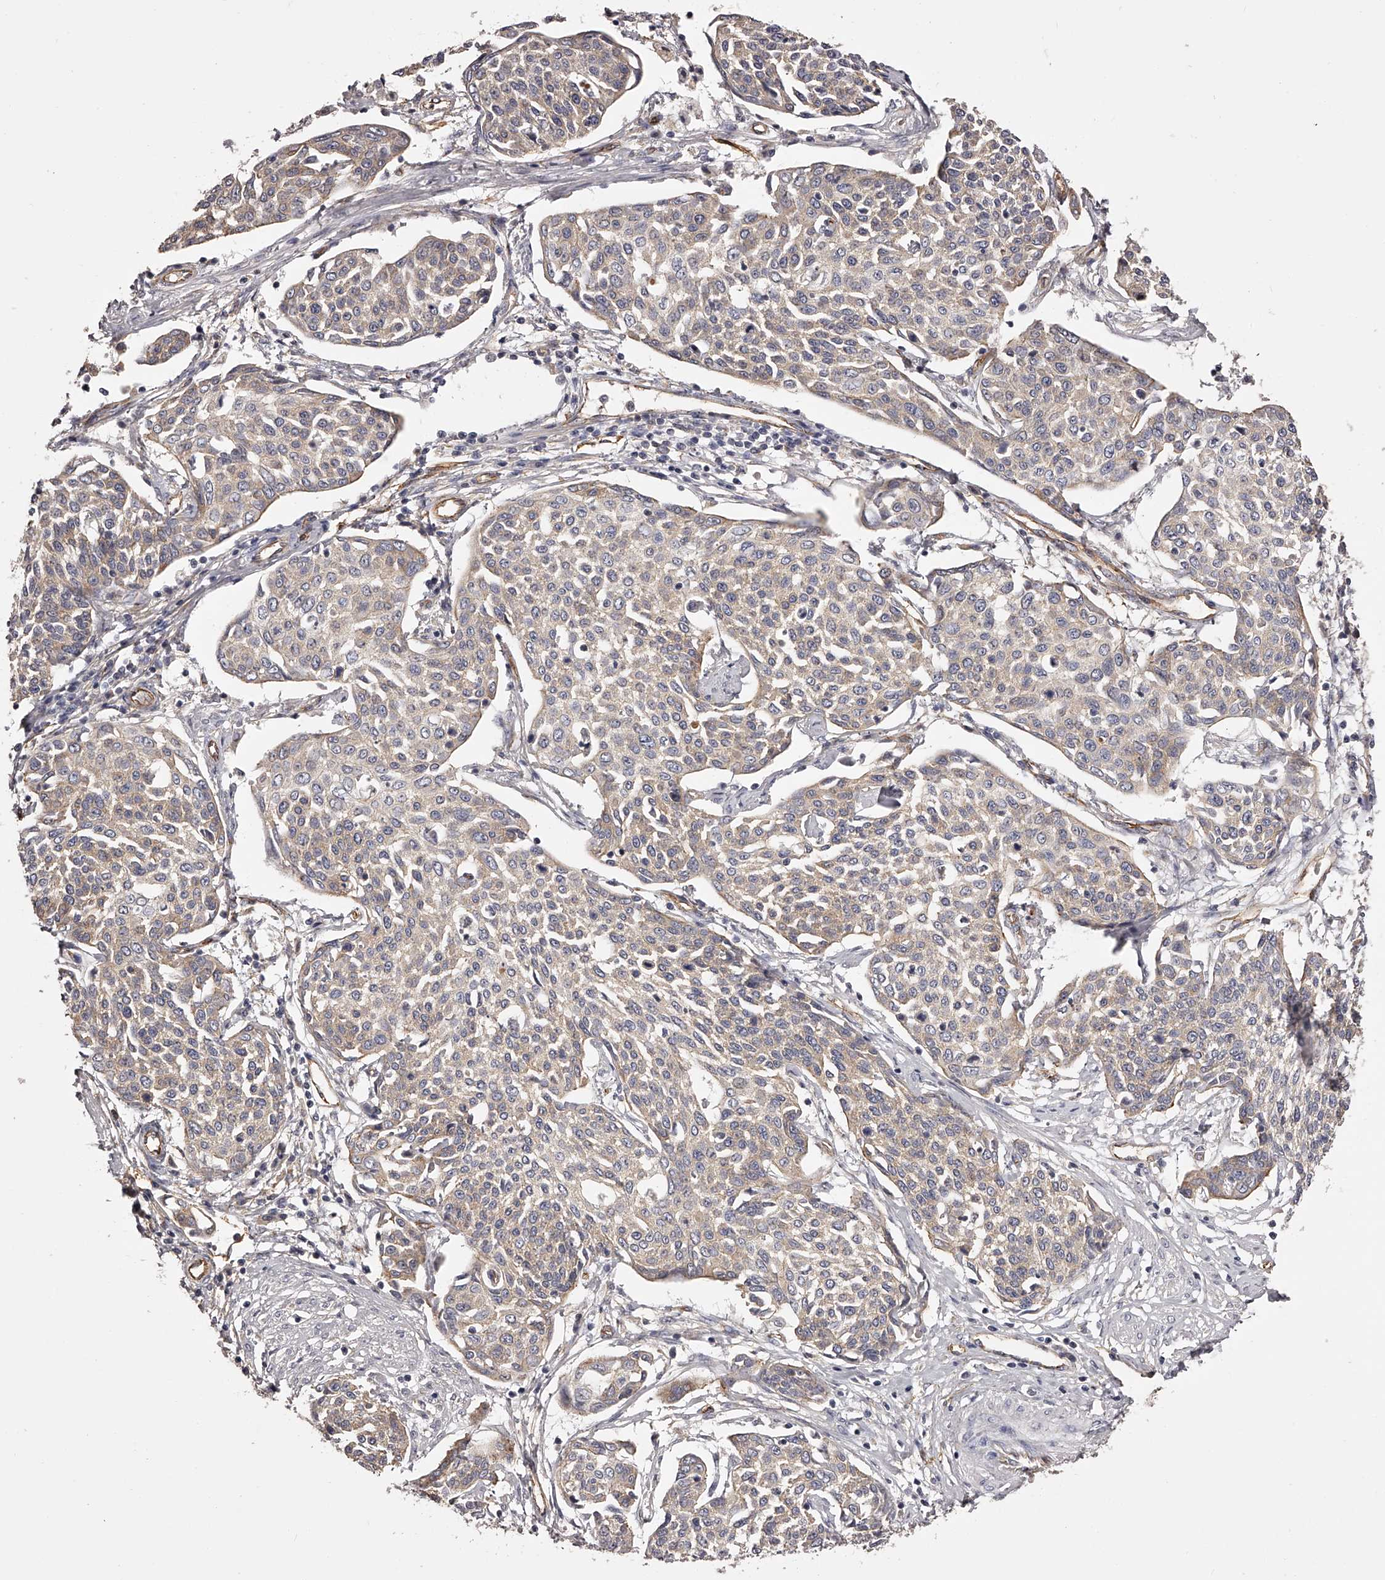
{"staining": {"intensity": "weak", "quantity": ">75%", "location": "cytoplasmic/membranous"}, "tissue": "cervical cancer", "cell_type": "Tumor cells", "image_type": "cancer", "snomed": [{"axis": "morphology", "description": "Squamous cell carcinoma, NOS"}, {"axis": "topography", "description": "Cervix"}], "caption": "Brown immunohistochemical staining in human squamous cell carcinoma (cervical) displays weak cytoplasmic/membranous positivity in about >75% of tumor cells. The staining is performed using DAB brown chromogen to label protein expression. The nuclei are counter-stained blue using hematoxylin.", "gene": "LTV1", "patient": {"sex": "female", "age": 34}}